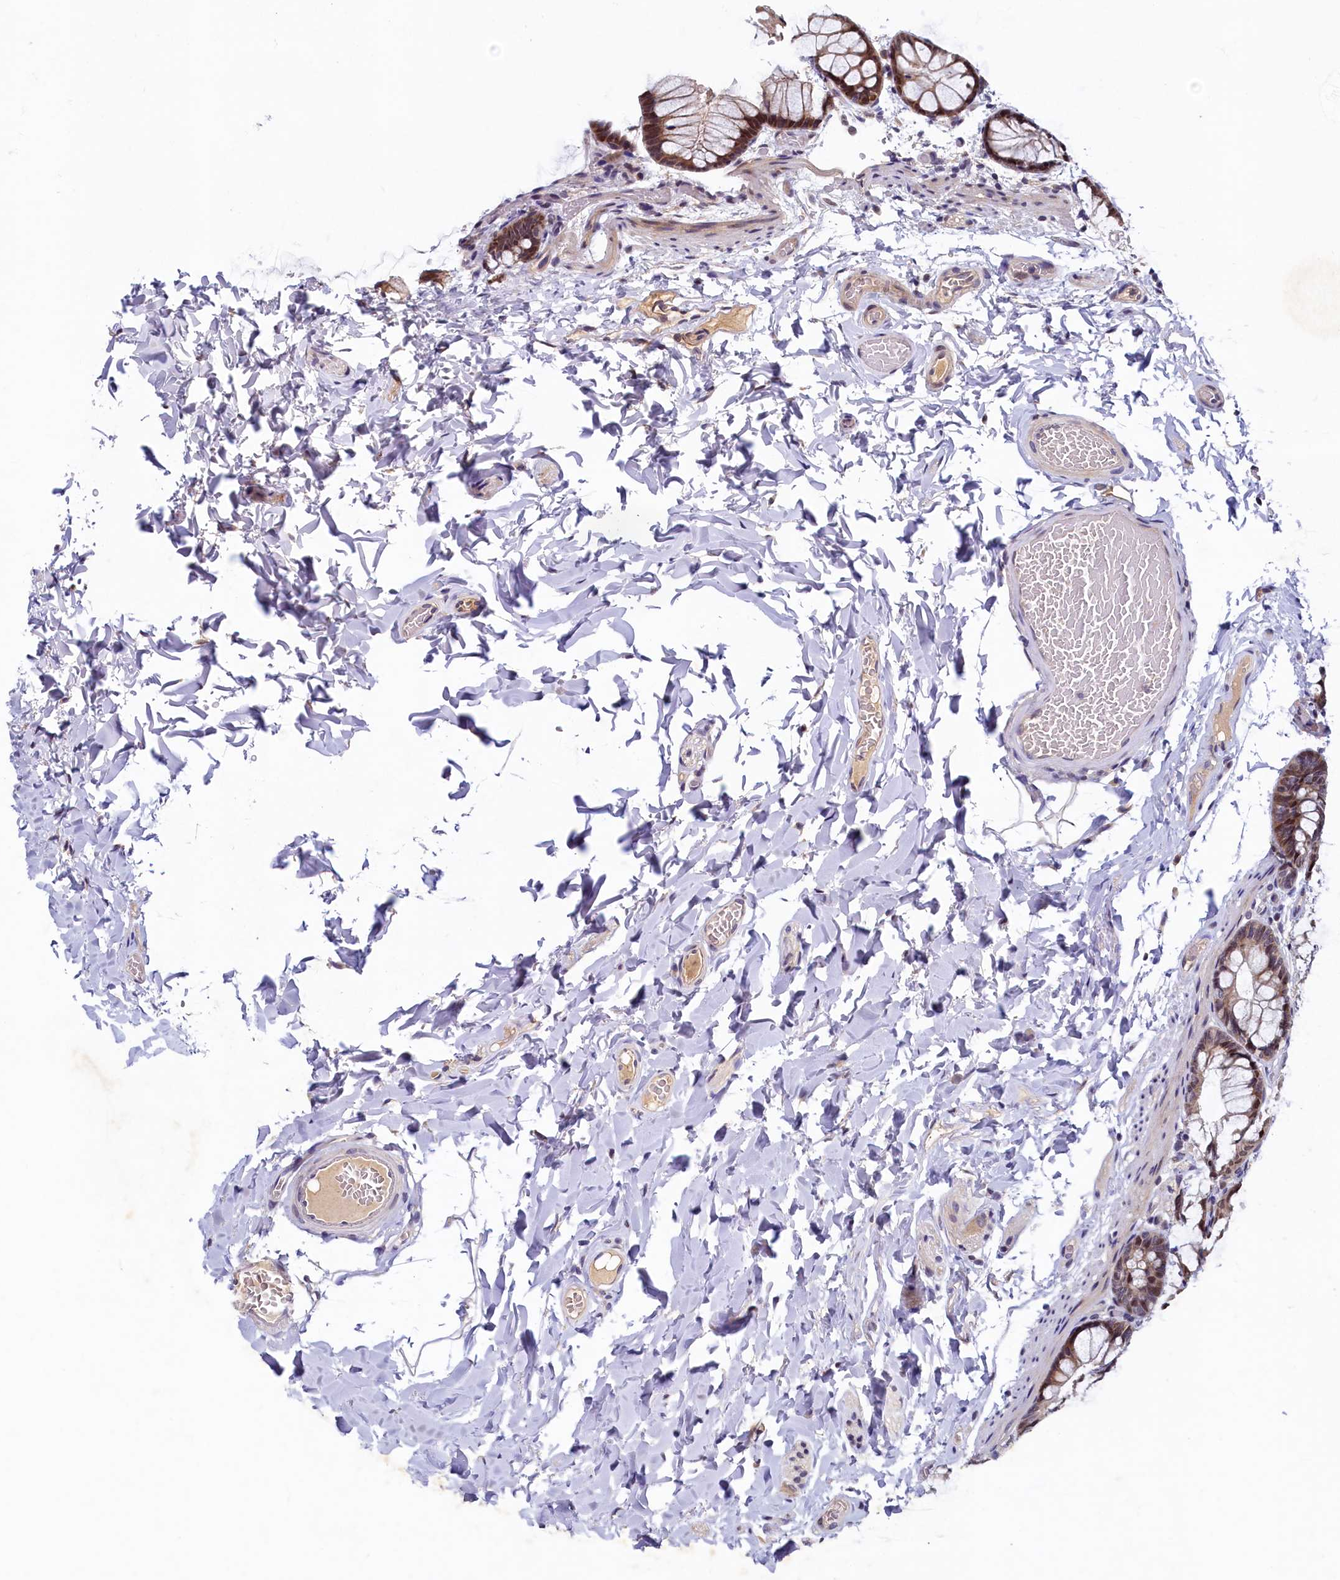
{"staining": {"intensity": "negative", "quantity": "none", "location": "none"}, "tissue": "colon", "cell_type": "Endothelial cells", "image_type": "normal", "snomed": [{"axis": "morphology", "description": "Normal tissue, NOS"}, {"axis": "topography", "description": "Colon"}], "caption": "High power microscopy photomicrograph of an immunohistochemistry (IHC) image of benign colon, revealing no significant staining in endothelial cells.", "gene": "LATS2", "patient": {"sex": "male", "age": 47}}